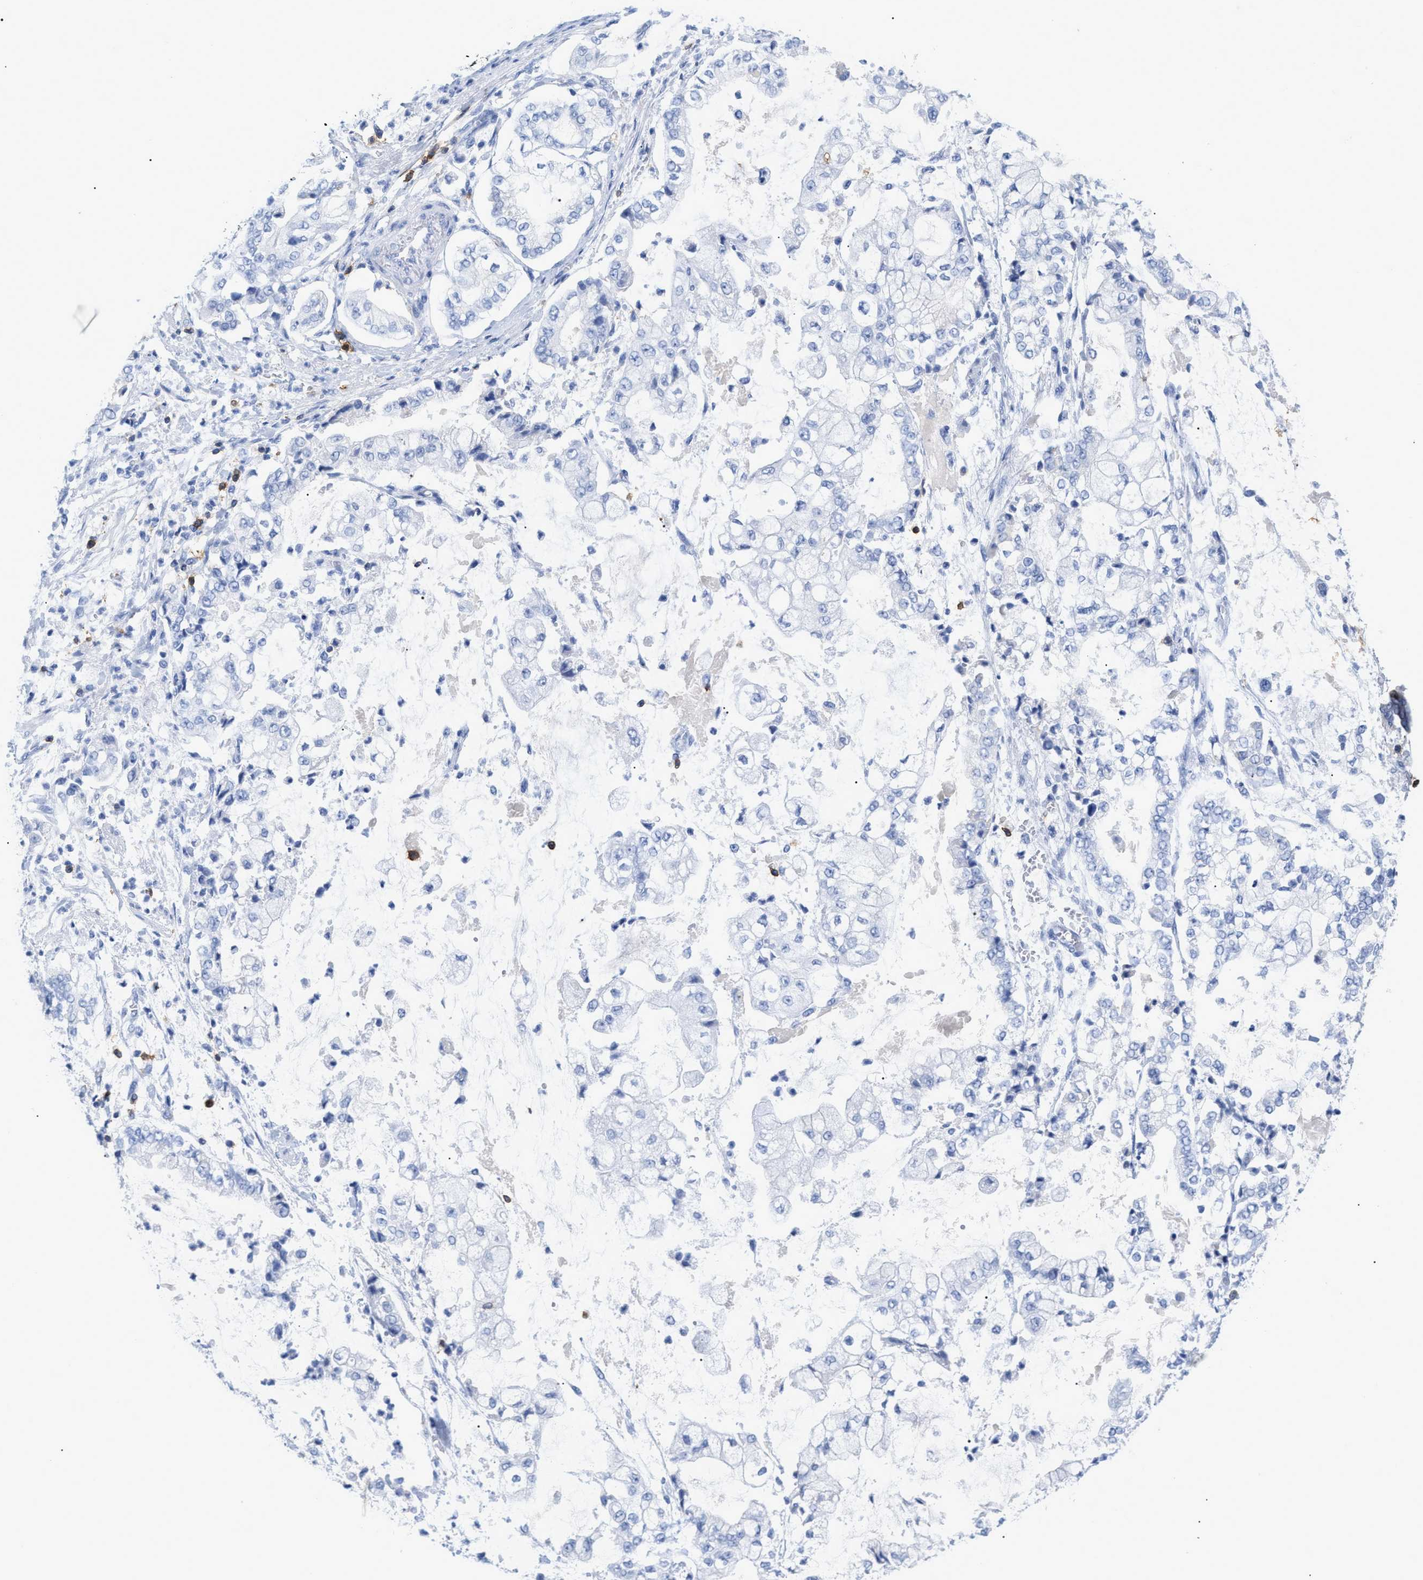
{"staining": {"intensity": "negative", "quantity": "none", "location": "none"}, "tissue": "stomach cancer", "cell_type": "Tumor cells", "image_type": "cancer", "snomed": [{"axis": "morphology", "description": "Adenocarcinoma, NOS"}, {"axis": "topography", "description": "Stomach"}], "caption": "IHC of human stomach adenocarcinoma exhibits no expression in tumor cells.", "gene": "CD5", "patient": {"sex": "male", "age": 76}}